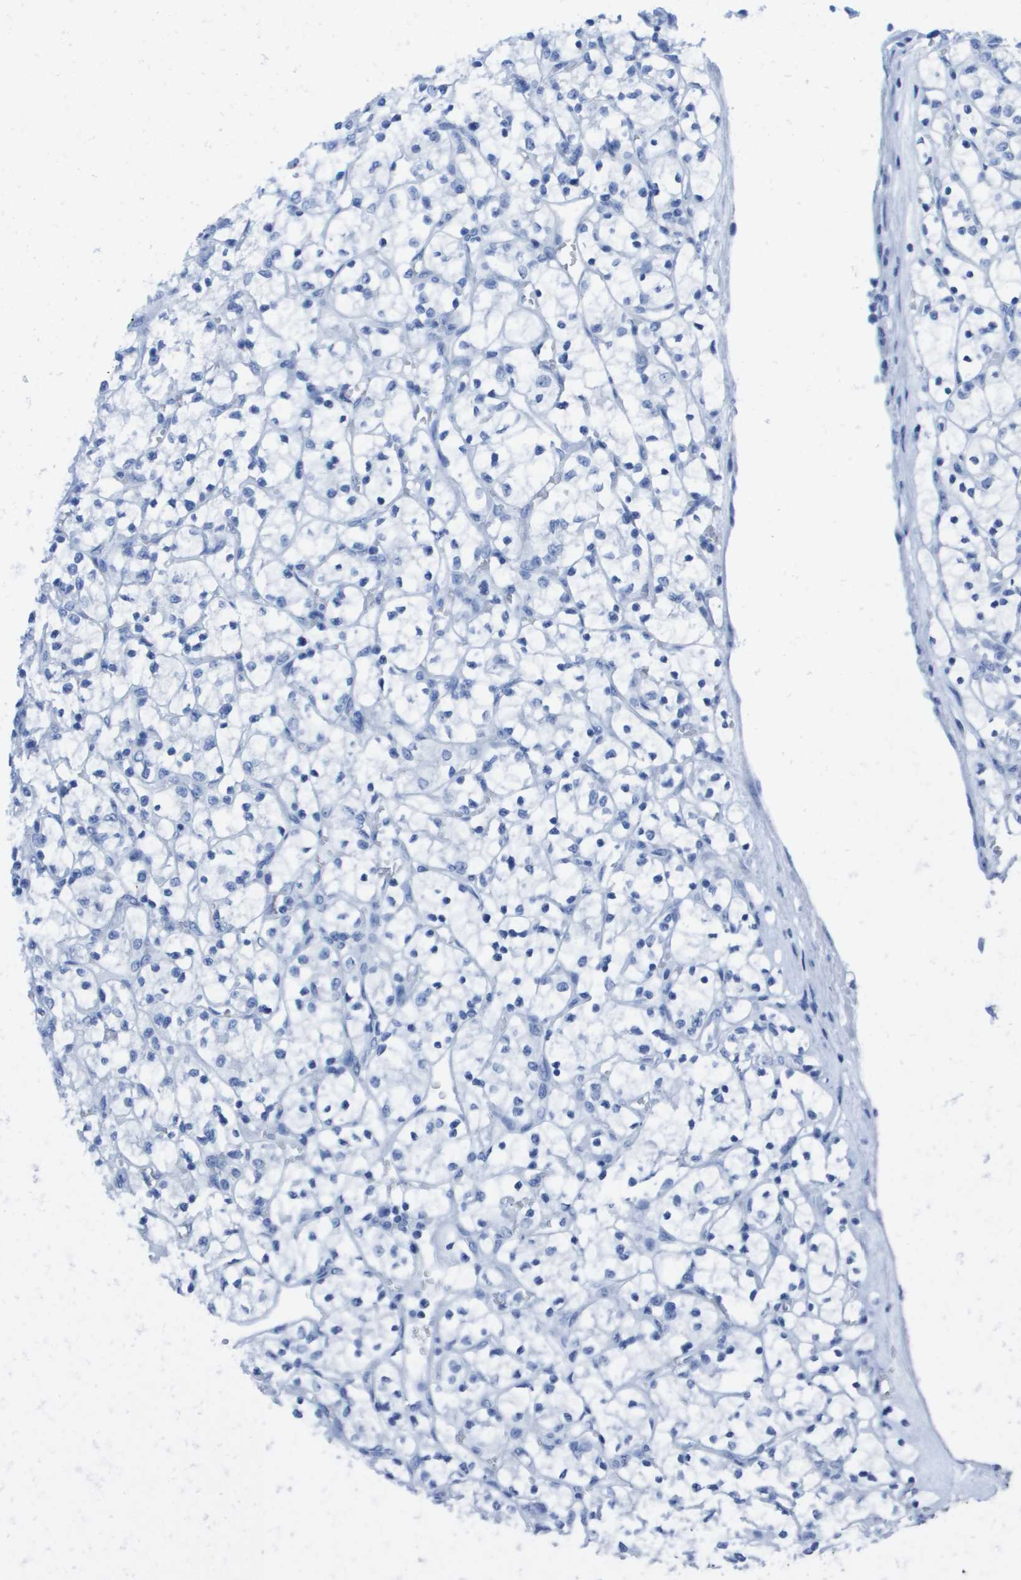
{"staining": {"intensity": "negative", "quantity": "none", "location": "none"}, "tissue": "renal cancer", "cell_type": "Tumor cells", "image_type": "cancer", "snomed": [{"axis": "morphology", "description": "Adenocarcinoma, NOS"}, {"axis": "topography", "description": "Kidney"}], "caption": "Tumor cells show no significant protein expression in adenocarcinoma (renal).", "gene": "KCNA3", "patient": {"sex": "female", "age": 69}}